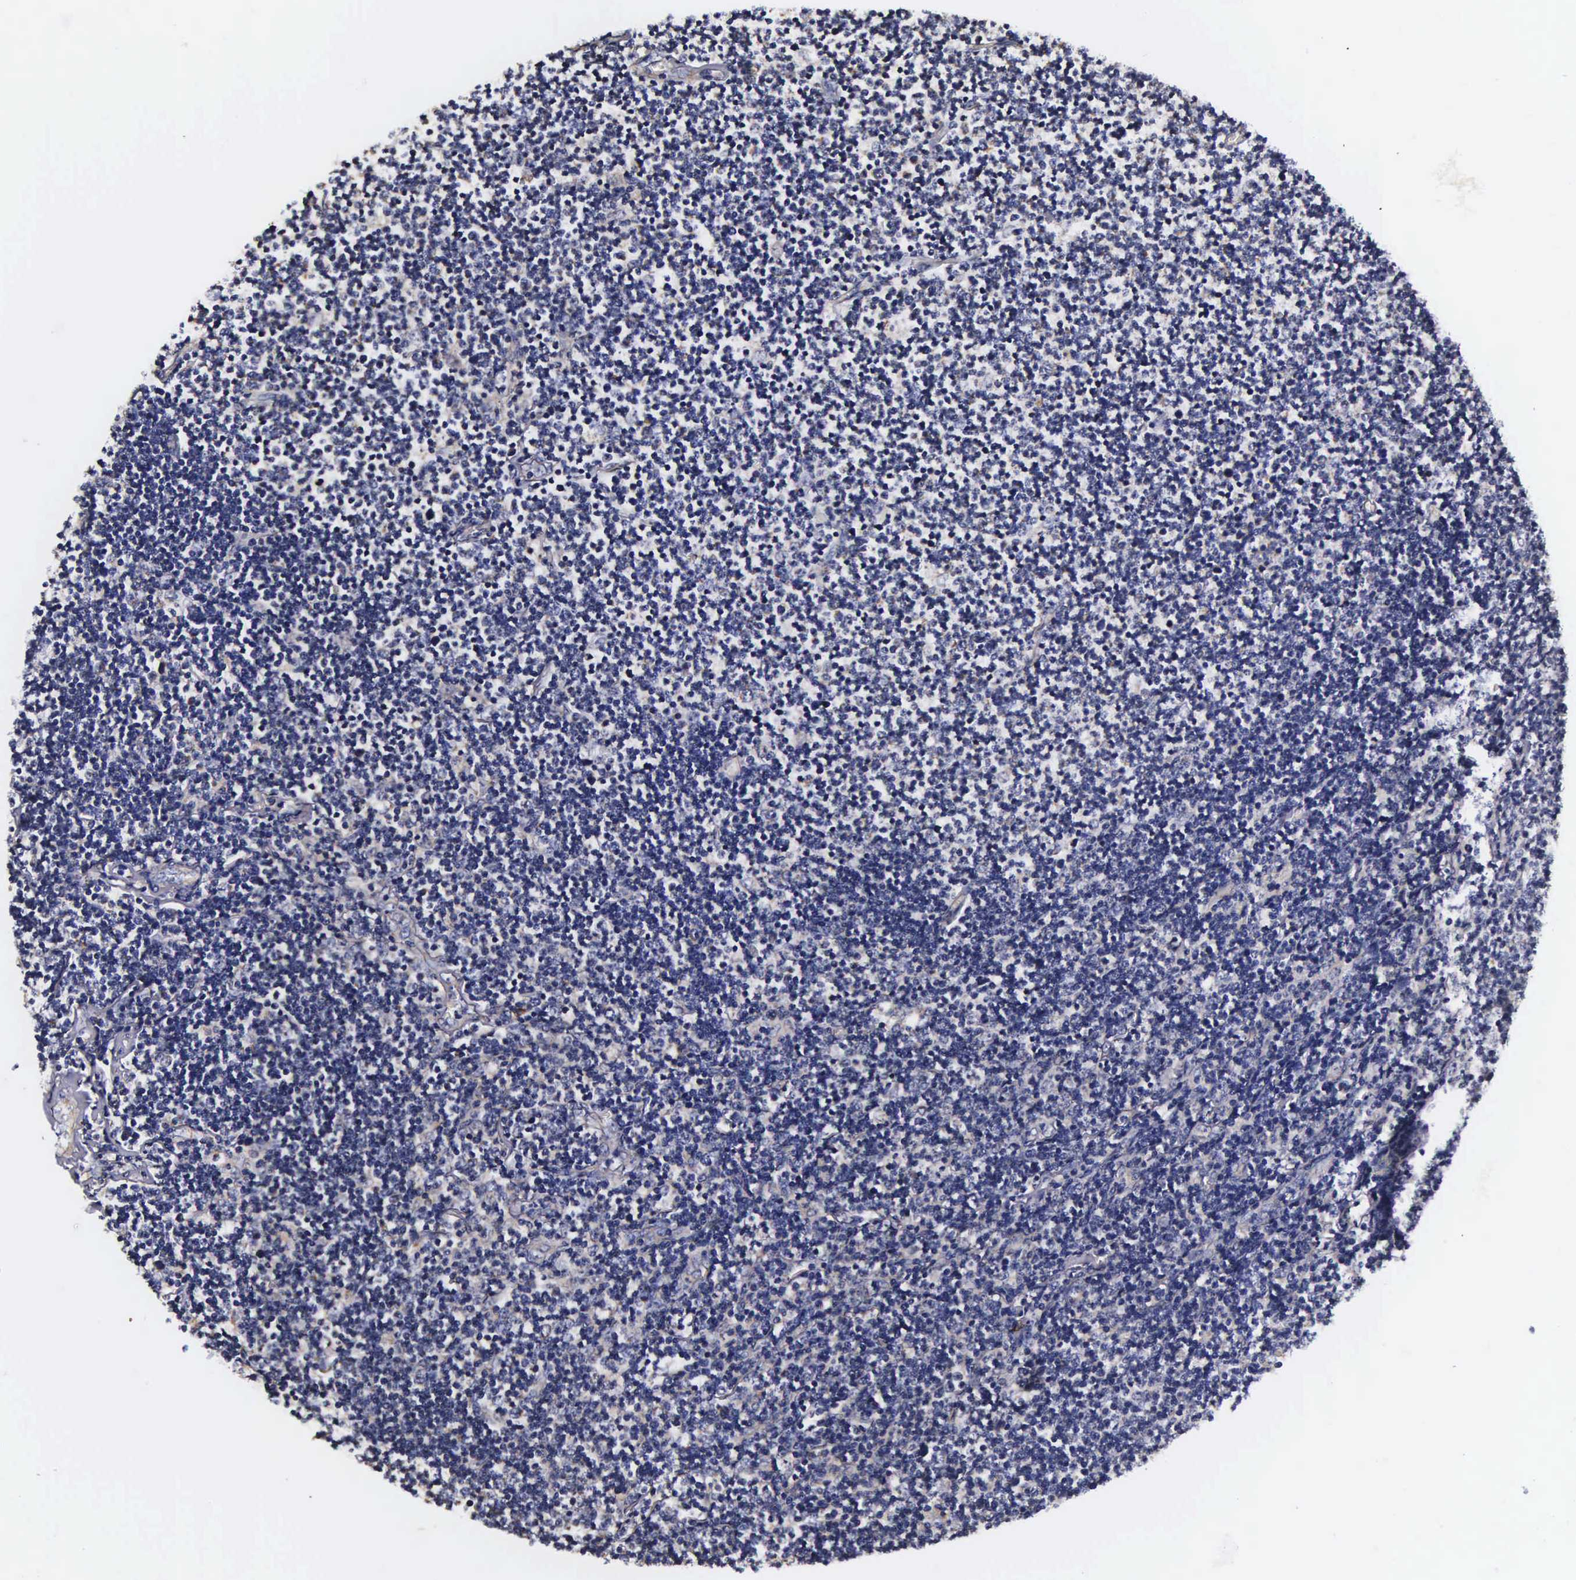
{"staining": {"intensity": "negative", "quantity": "none", "location": "none"}, "tissue": "lymphoma", "cell_type": "Tumor cells", "image_type": "cancer", "snomed": [{"axis": "morphology", "description": "Malignant lymphoma, non-Hodgkin's type, Low grade"}, {"axis": "topography", "description": "Lymph node"}], "caption": "This image is of lymphoma stained with IHC to label a protein in brown with the nuclei are counter-stained blue. There is no staining in tumor cells.", "gene": "PSMA3", "patient": {"sex": "male", "age": 74}}